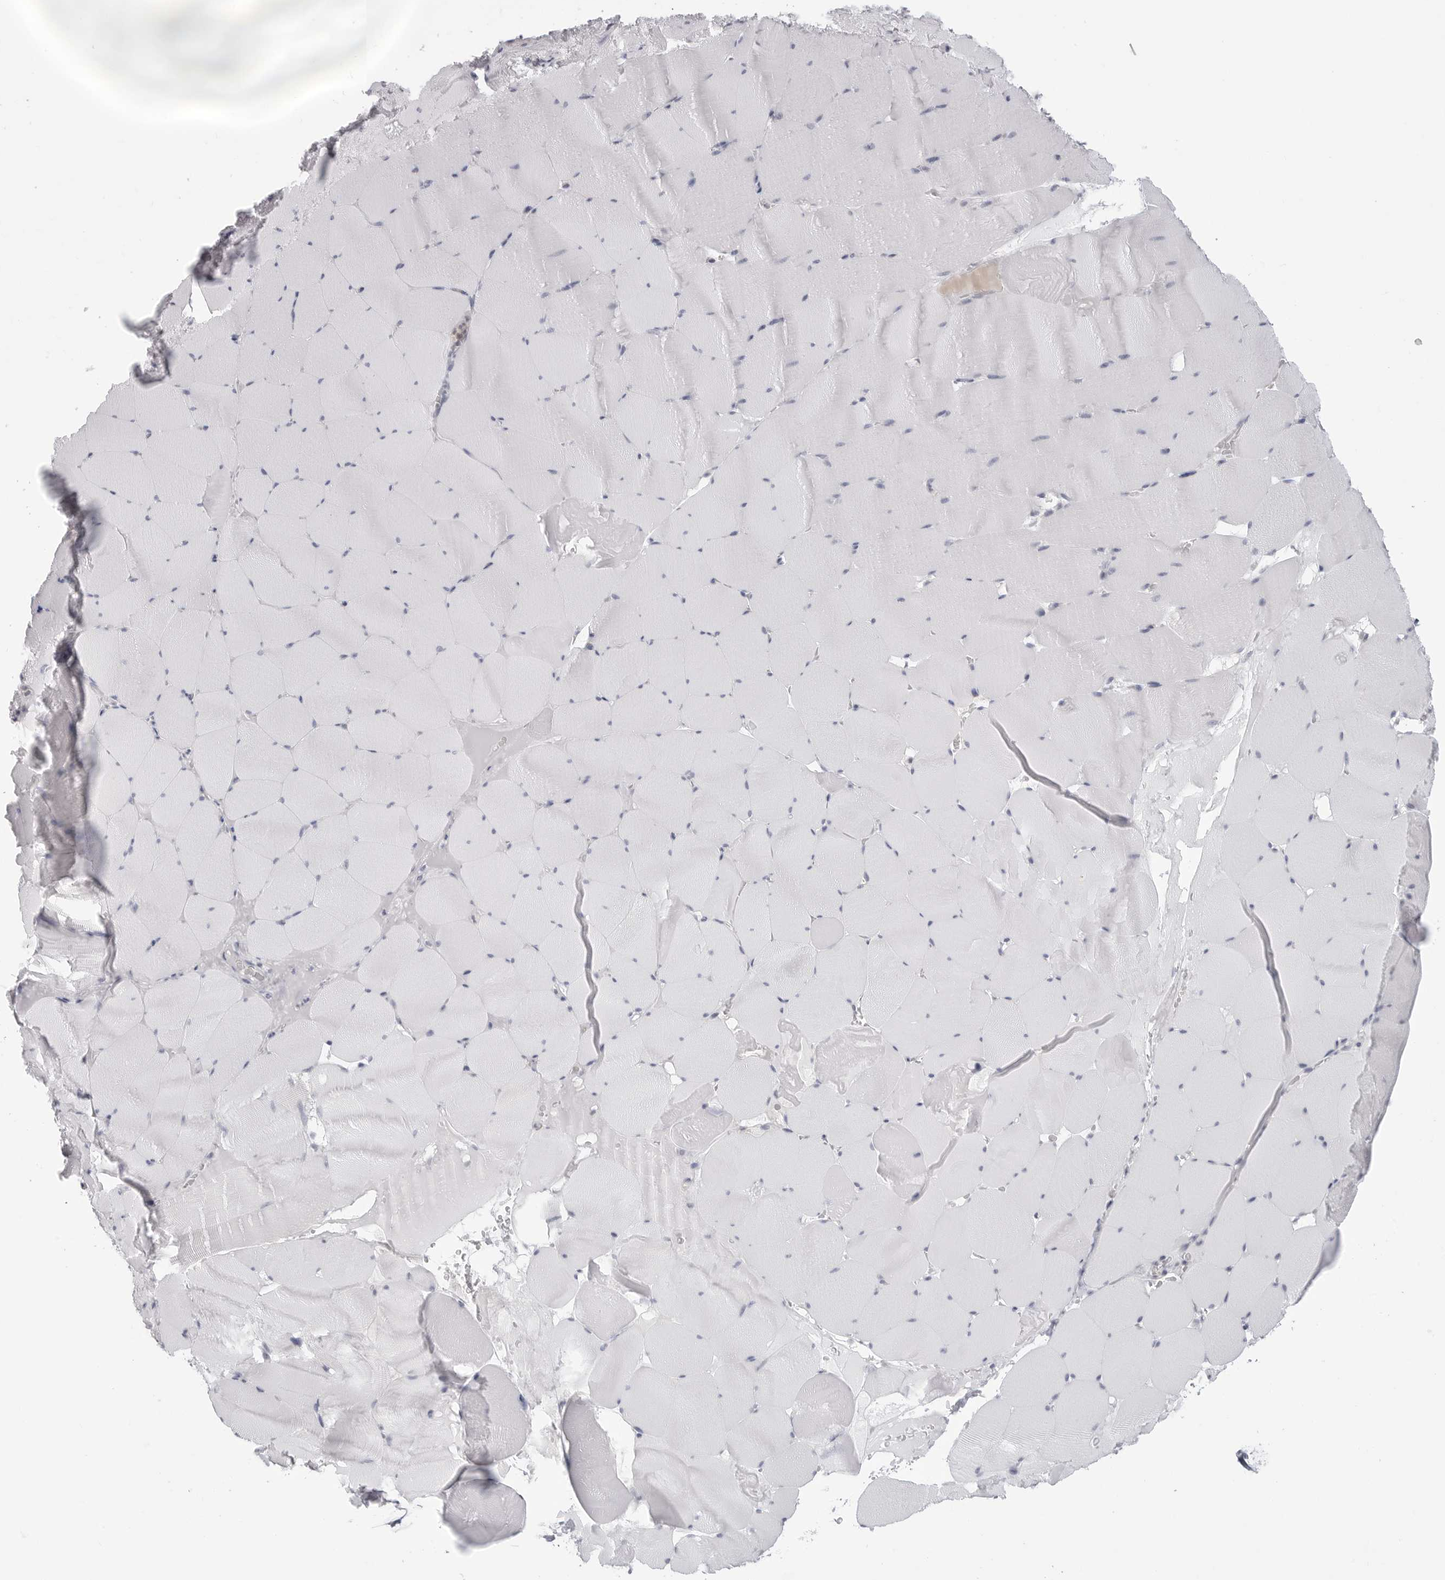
{"staining": {"intensity": "negative", "quantity": "none", "location": "none"}, "tissue": "skeletal muscle", "cell_type": "Myocytes", "image_type": "normal", "snomed": [{"axis": "morphology", "description": "Normal tissue, NOS"}, {"axis": "topography", "description": "Skeletal muscle"}], "caption": "Immunohistochemistry (IHC) image of unremarkable human skeletal muscle stained for a protein (brown), which reveals no positivity in myocytes.", "gene": "YWHAG", "patient": {"sex": "male", "age": 62}}